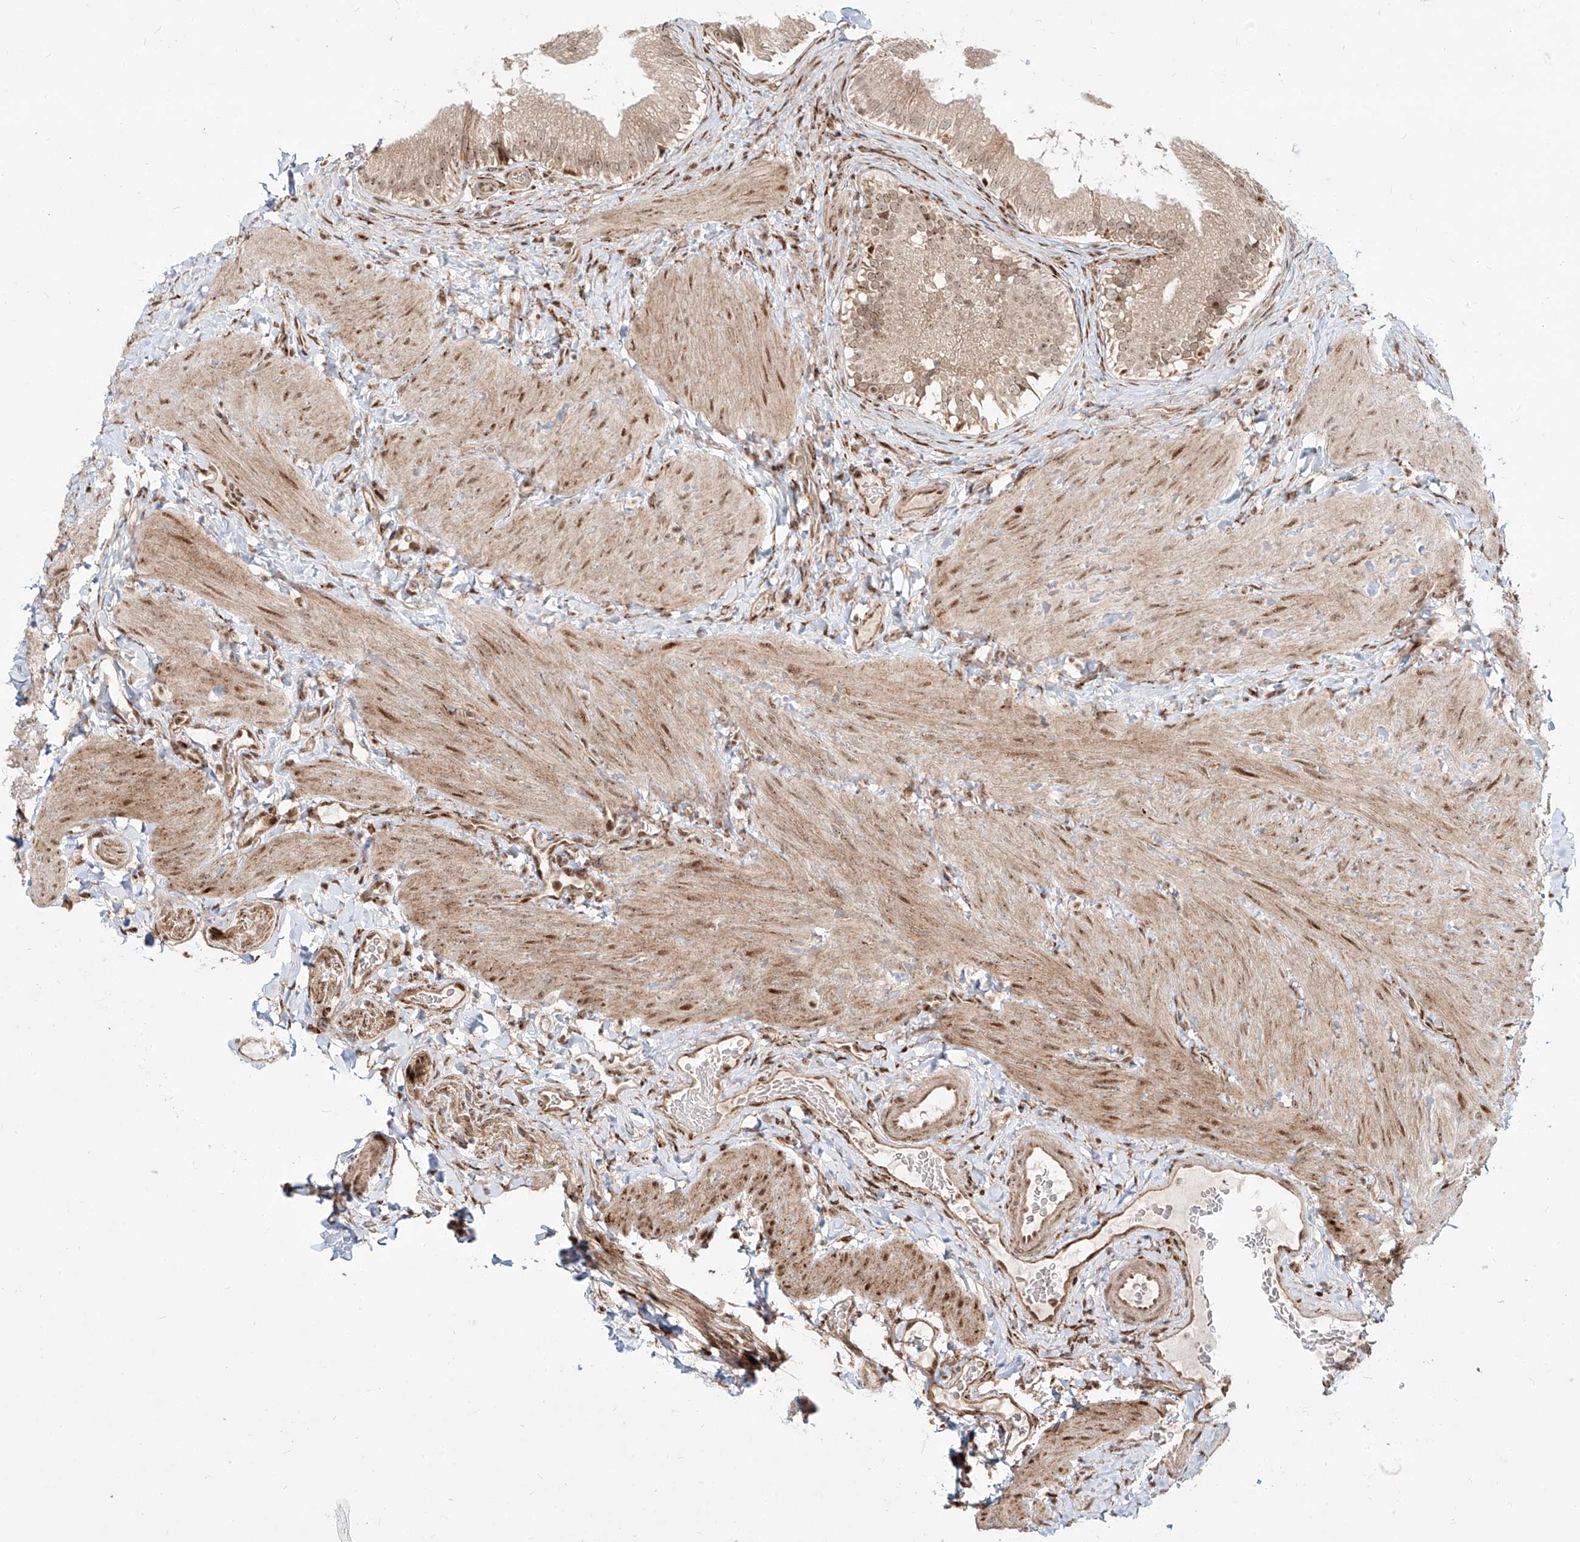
{"staining": {"intensity": "moderate", "quantity": ">75%", "location": "cytoplasmic/membranous,nuclear"}, "tissue": "gallbladder", "cell_type": "Glandular cells", "image_type": "normal", "snomed": [{"axis": "morphology", "description": "Normal tissue, NOS"}, {"axis": "topography", "description": "Gallbladder"}], "caption": "Human gallbladder stained for a protein (brown) reveals moderate cytoplasmic/membranous,nuclear positive staining in approximately >75% of glandular cells.", "gene": "ZNF710", "patient": {"sex": "female", "age": 30}}